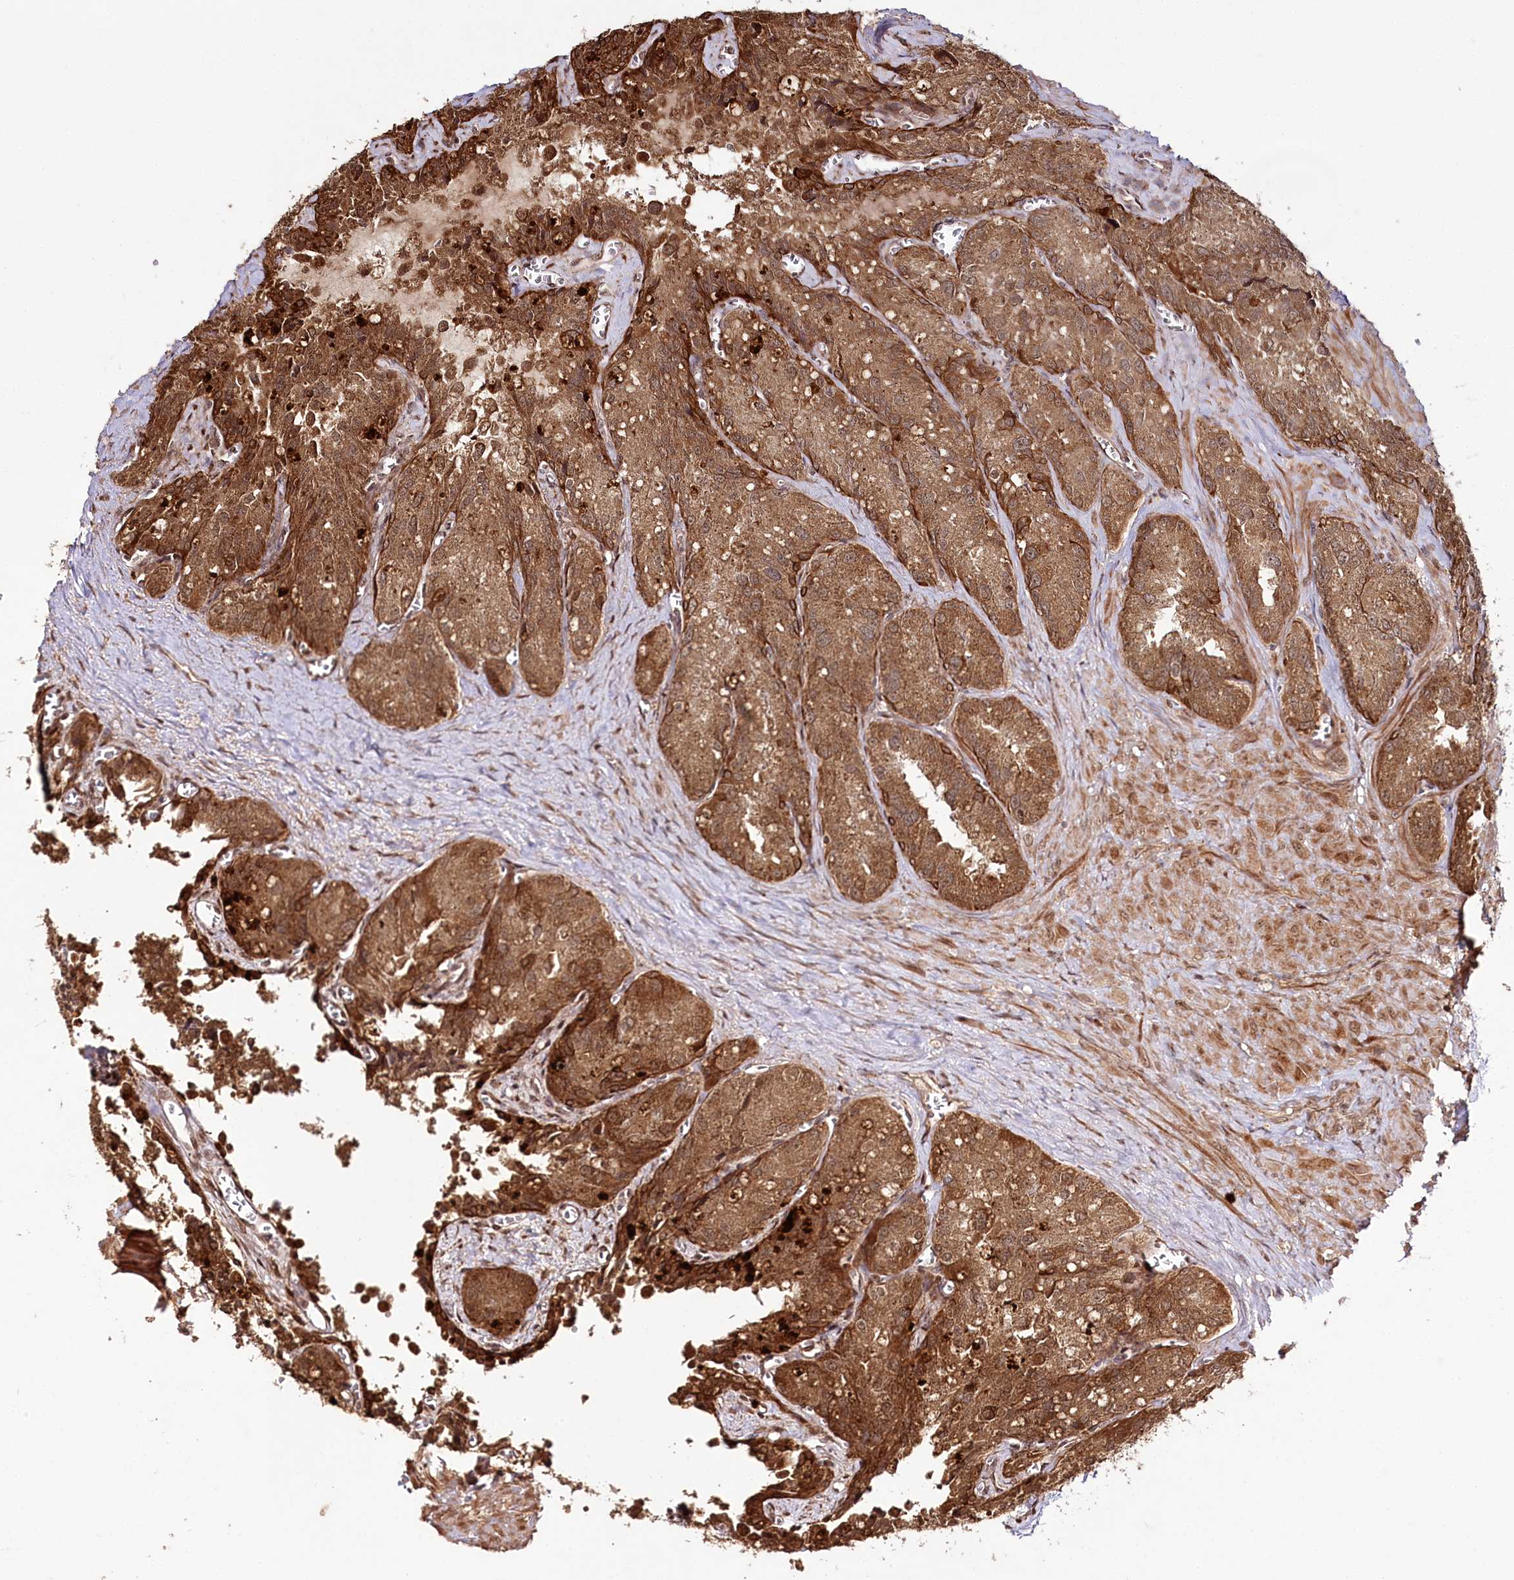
{"staining": {"intensity": "strong", "quantity": ">75%", "location": "cytoplasmic/membranous,nuclear"}, "tissue": "seminal vesicle", "cell_type": "Glandular cells", "image_type": "normal", "snomed": [{"axis": "morphology", "description": "Normal tissue, NOS"}, {"axis": "topography", "description": "Seminal veicle"}], "caption": "Immunohistochemical staining of normal seminal vesicle demonstrates high levels of strong cytoplasmic/membranous,nuclear staining in approximately >75% of glandular cells.", "gene": "ULK2", "patient": {"sex": "male", "age": 62}}